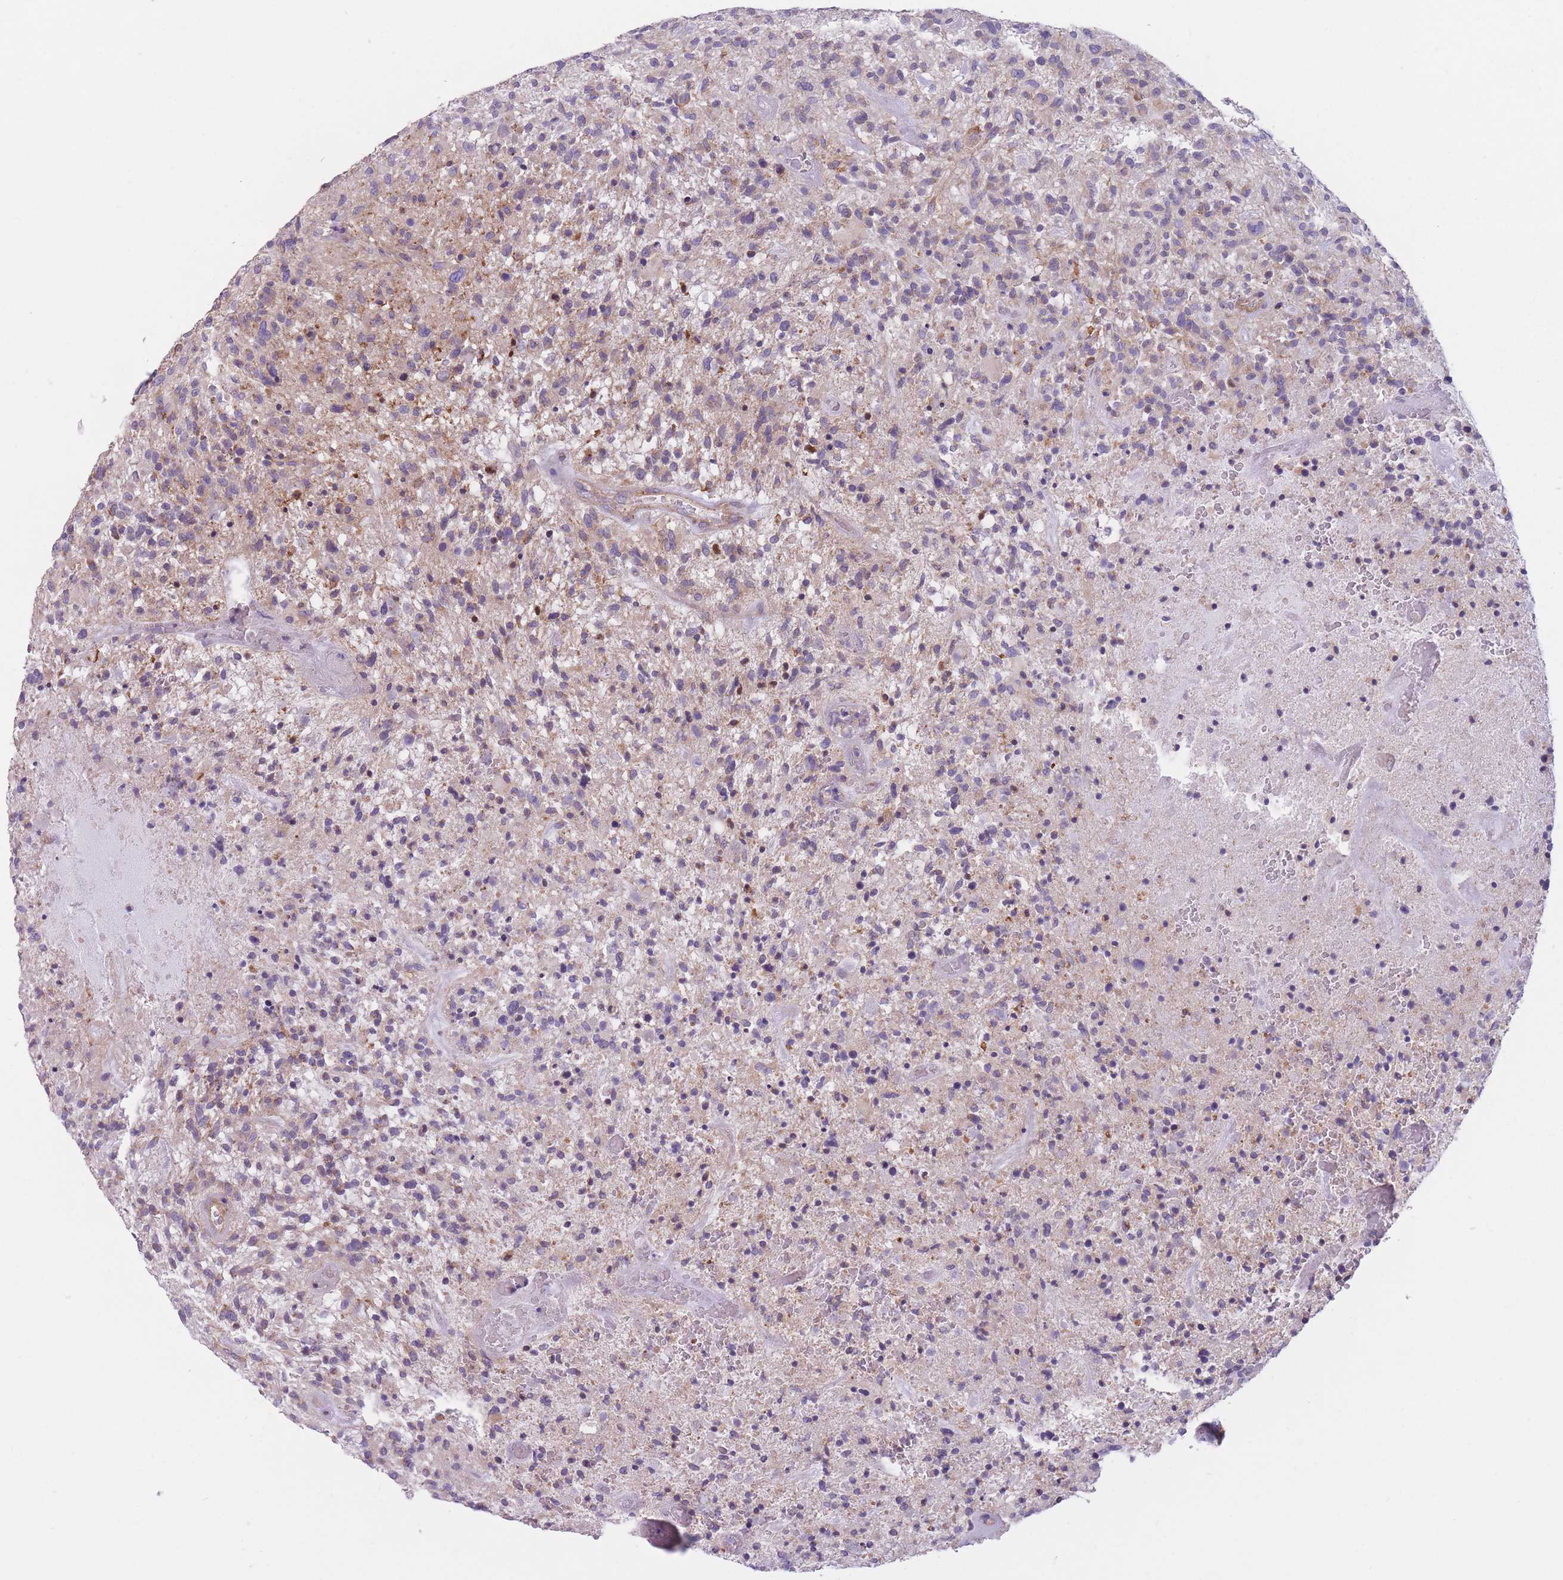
{"staining": {"intensity": "weak", "quantity": "<25%", "location": "cytoplasmic/membranous"}, "tissue": "glioma", "cell_type": "Tumor cells", "image_type": "cancer", "snomed": [{"axis": "morphology", "description": "Glioma, malignant, High grade"}, {"axis": "topography", "description": "Brain"}], "caption": "Histopathology image shows no protein staining in tumor cells of glioma tissue.", "gene": "SERPINB3", "patient": {"sex": "male", "age": 47}}